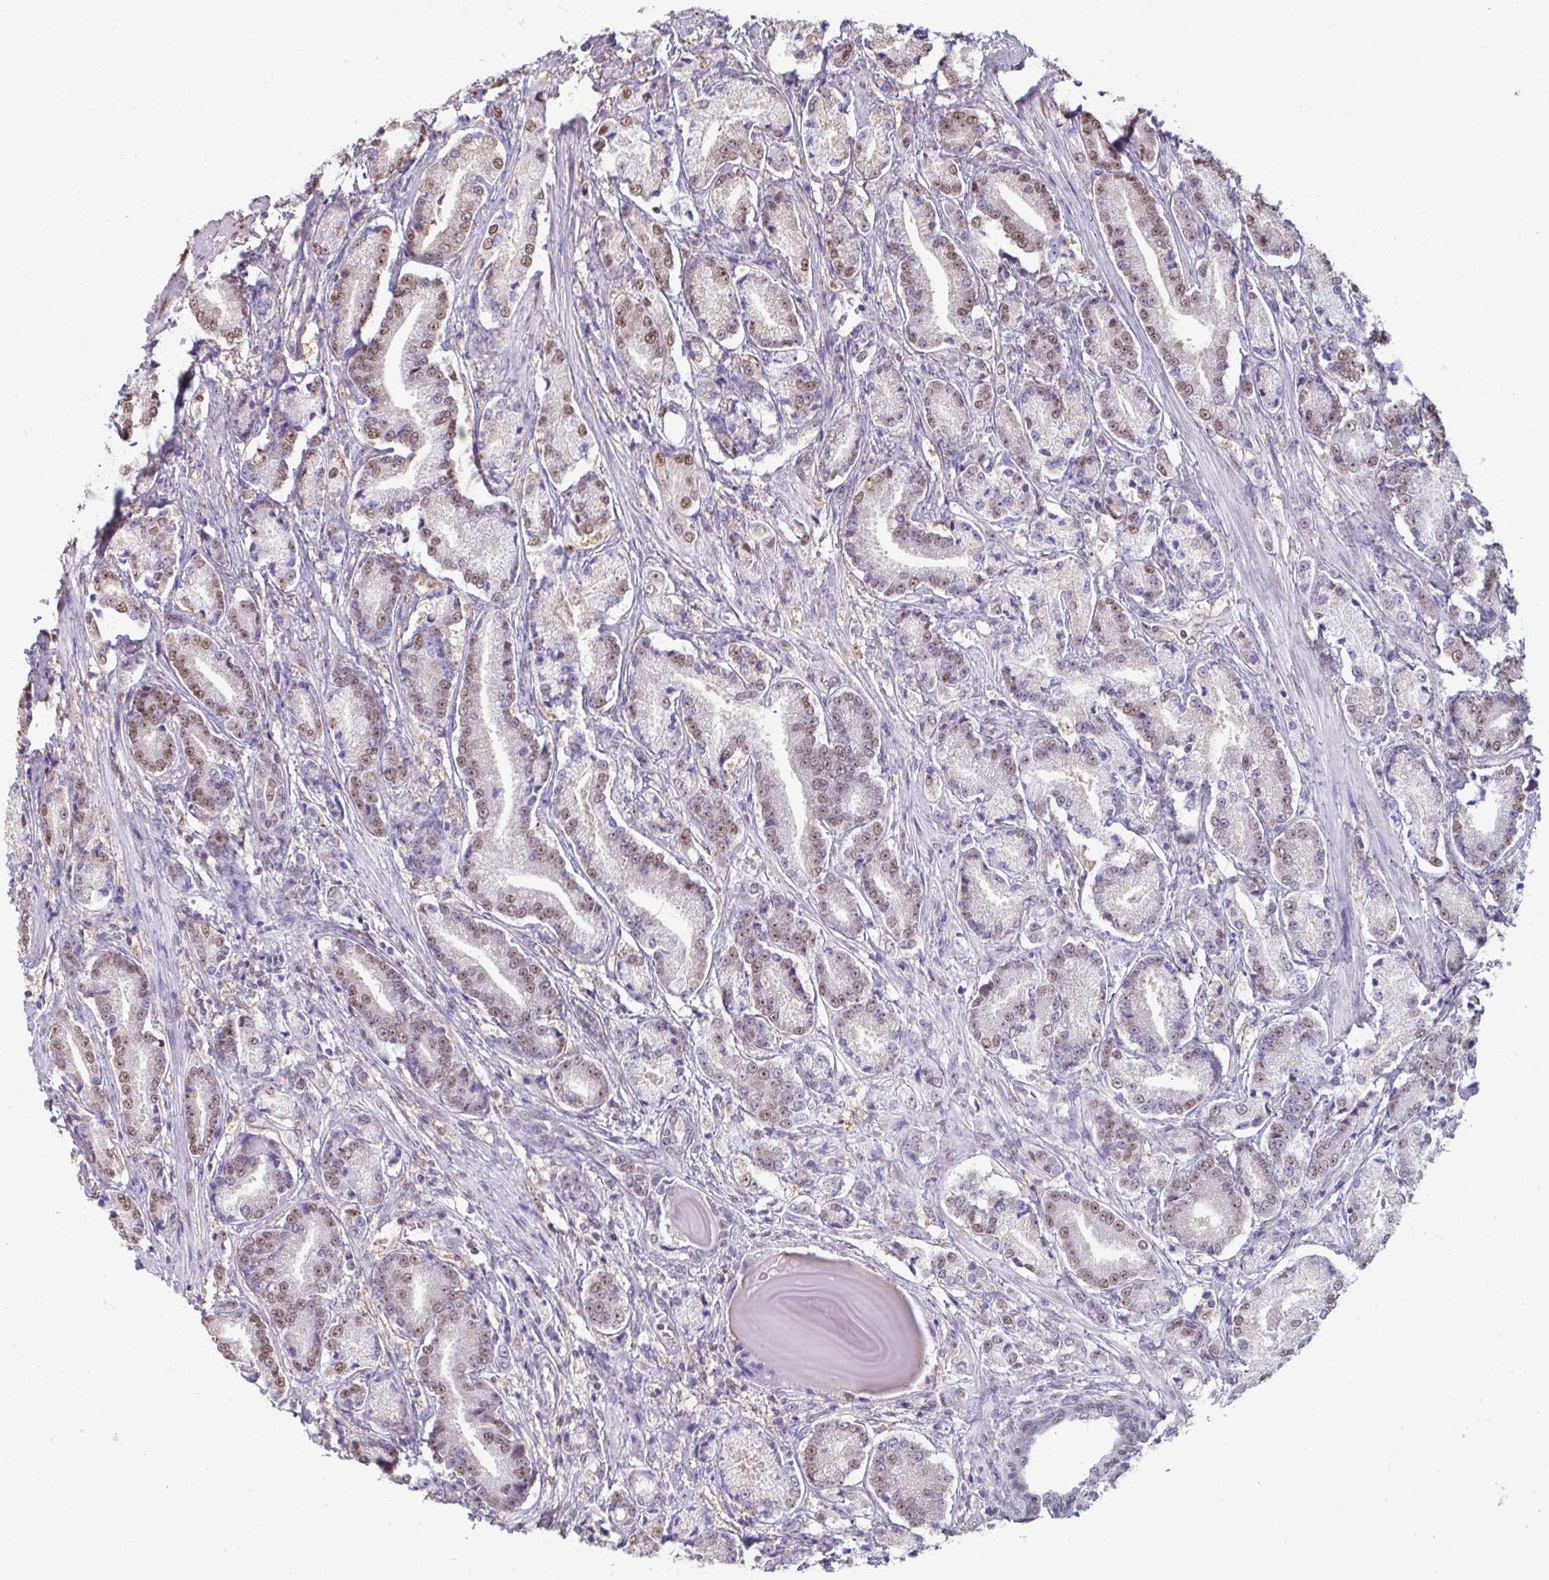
{"staining": {"intensity": "moderate", "quantity": "25%-75%", "location": "nuclear"}, "tissue": "prostate cancer", "cell_type": "Tumor cells", "image_type": "cancer", "snomed": [{"axis": "morphology", "description": "Adenocarcinoma, High grade"}, {"axis": "topography", "description": "Prostate and seminal vesicle, NOS"}], "caption": "Human prostate cancer stained for a protein (brown) displays moderate nuclear positive expression in about 25%-75% of tumor cells.", "gene": "ING4", "patient": {"sex": "male", "age": 61}}